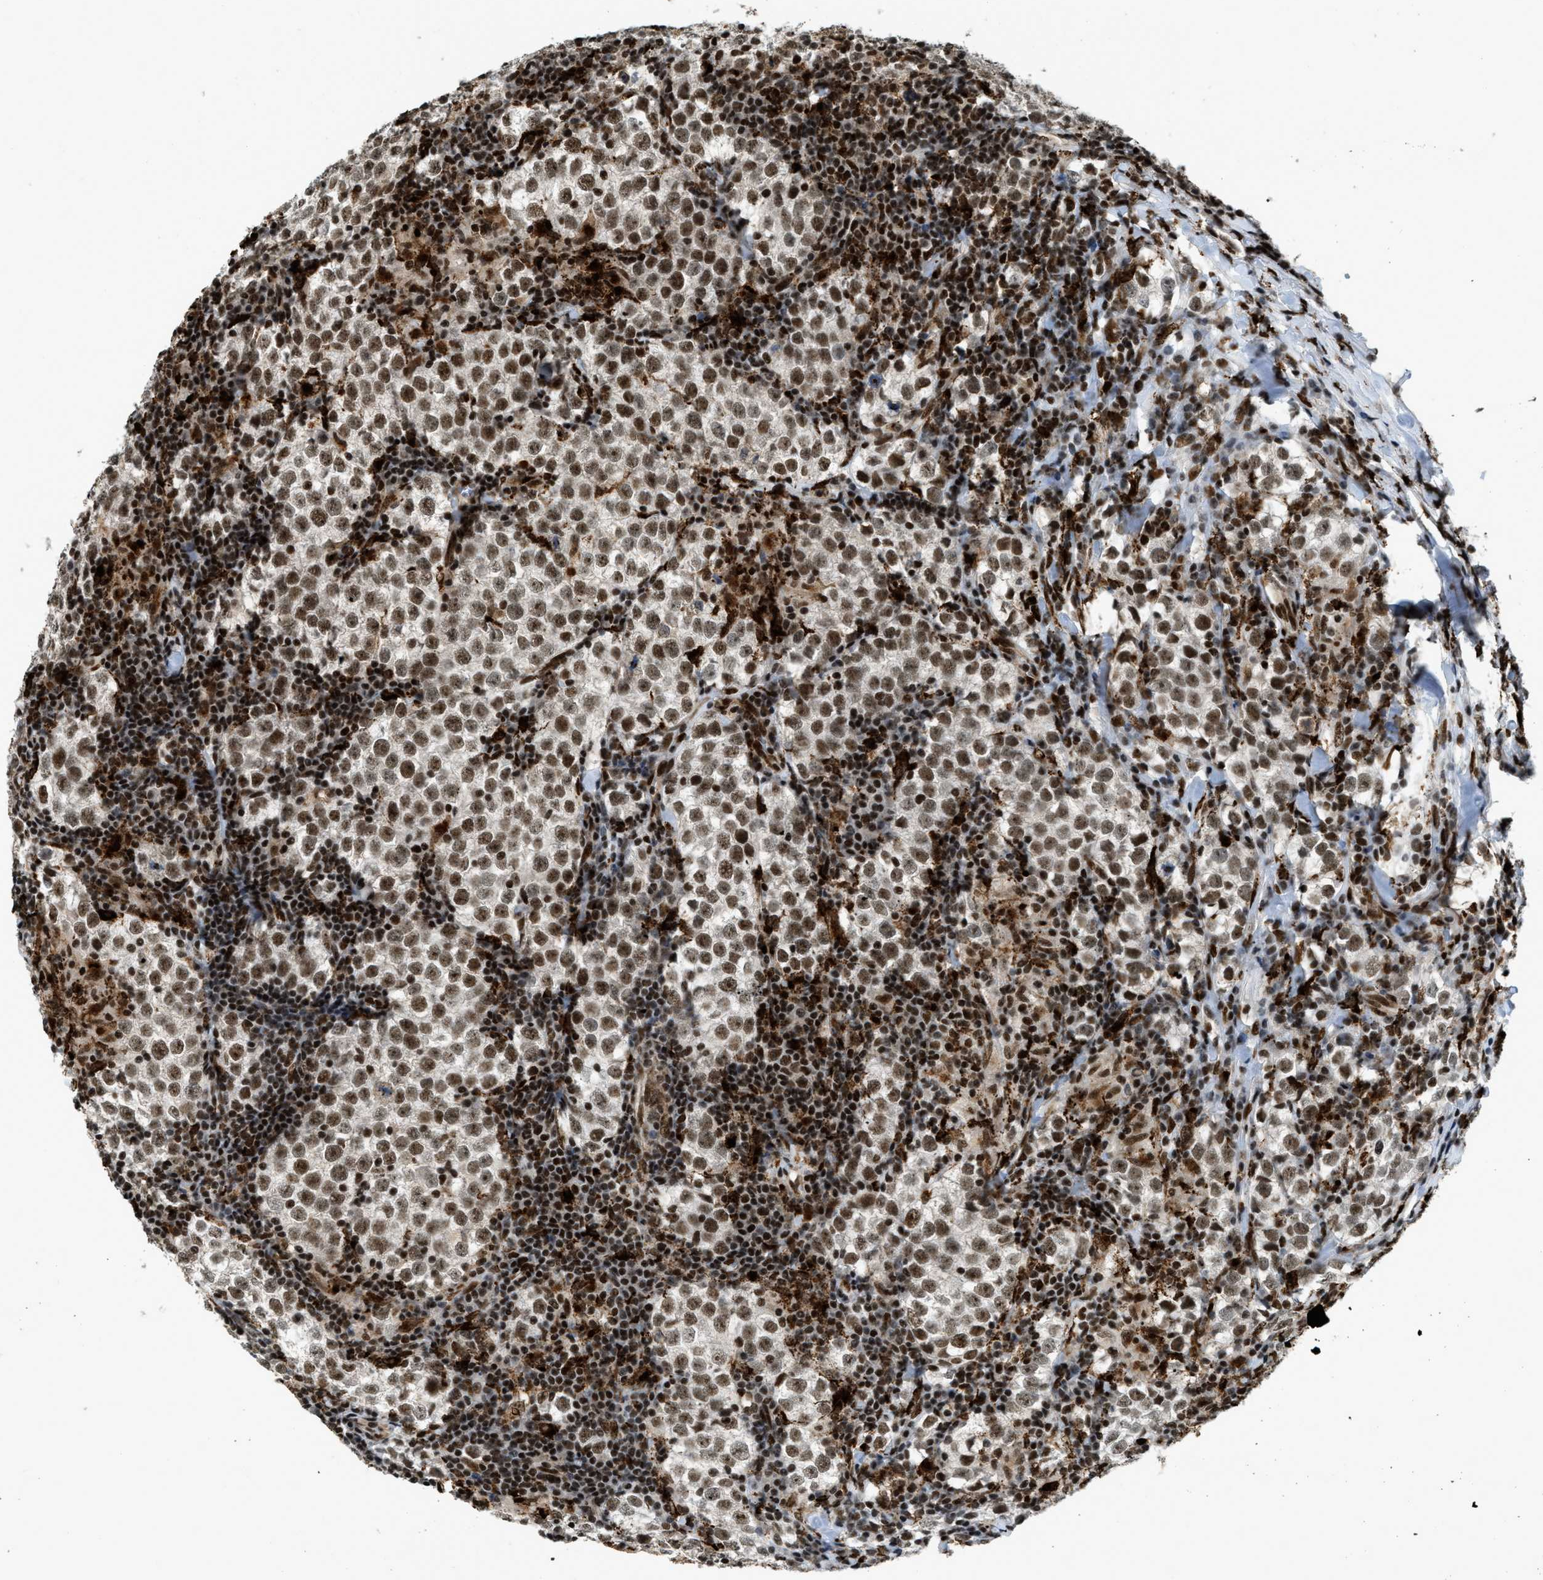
{"staining": {"intensity": "moderate", "quantity": ">75%", "location": "nuclear"}, "tissue": "testis cancer", "cell_type": "Tumor cells", "image_type": "cancer", "snomed": [{"axis": "morphology", "description": "Seminoma, NOS"}, {"axis": "morphology", "description": "Carcinoma, Embryonal, NOS"}, {"axis": "topography", "description": "Testis"}], "caption": "Immunohistochemical staining of human seminoma (testis) demonstrates moderate nuclear protein positivity in approximately >75% of tumor cells.", "gene": "NUMA1", "patient": {"sex": "male", "age": 36}}